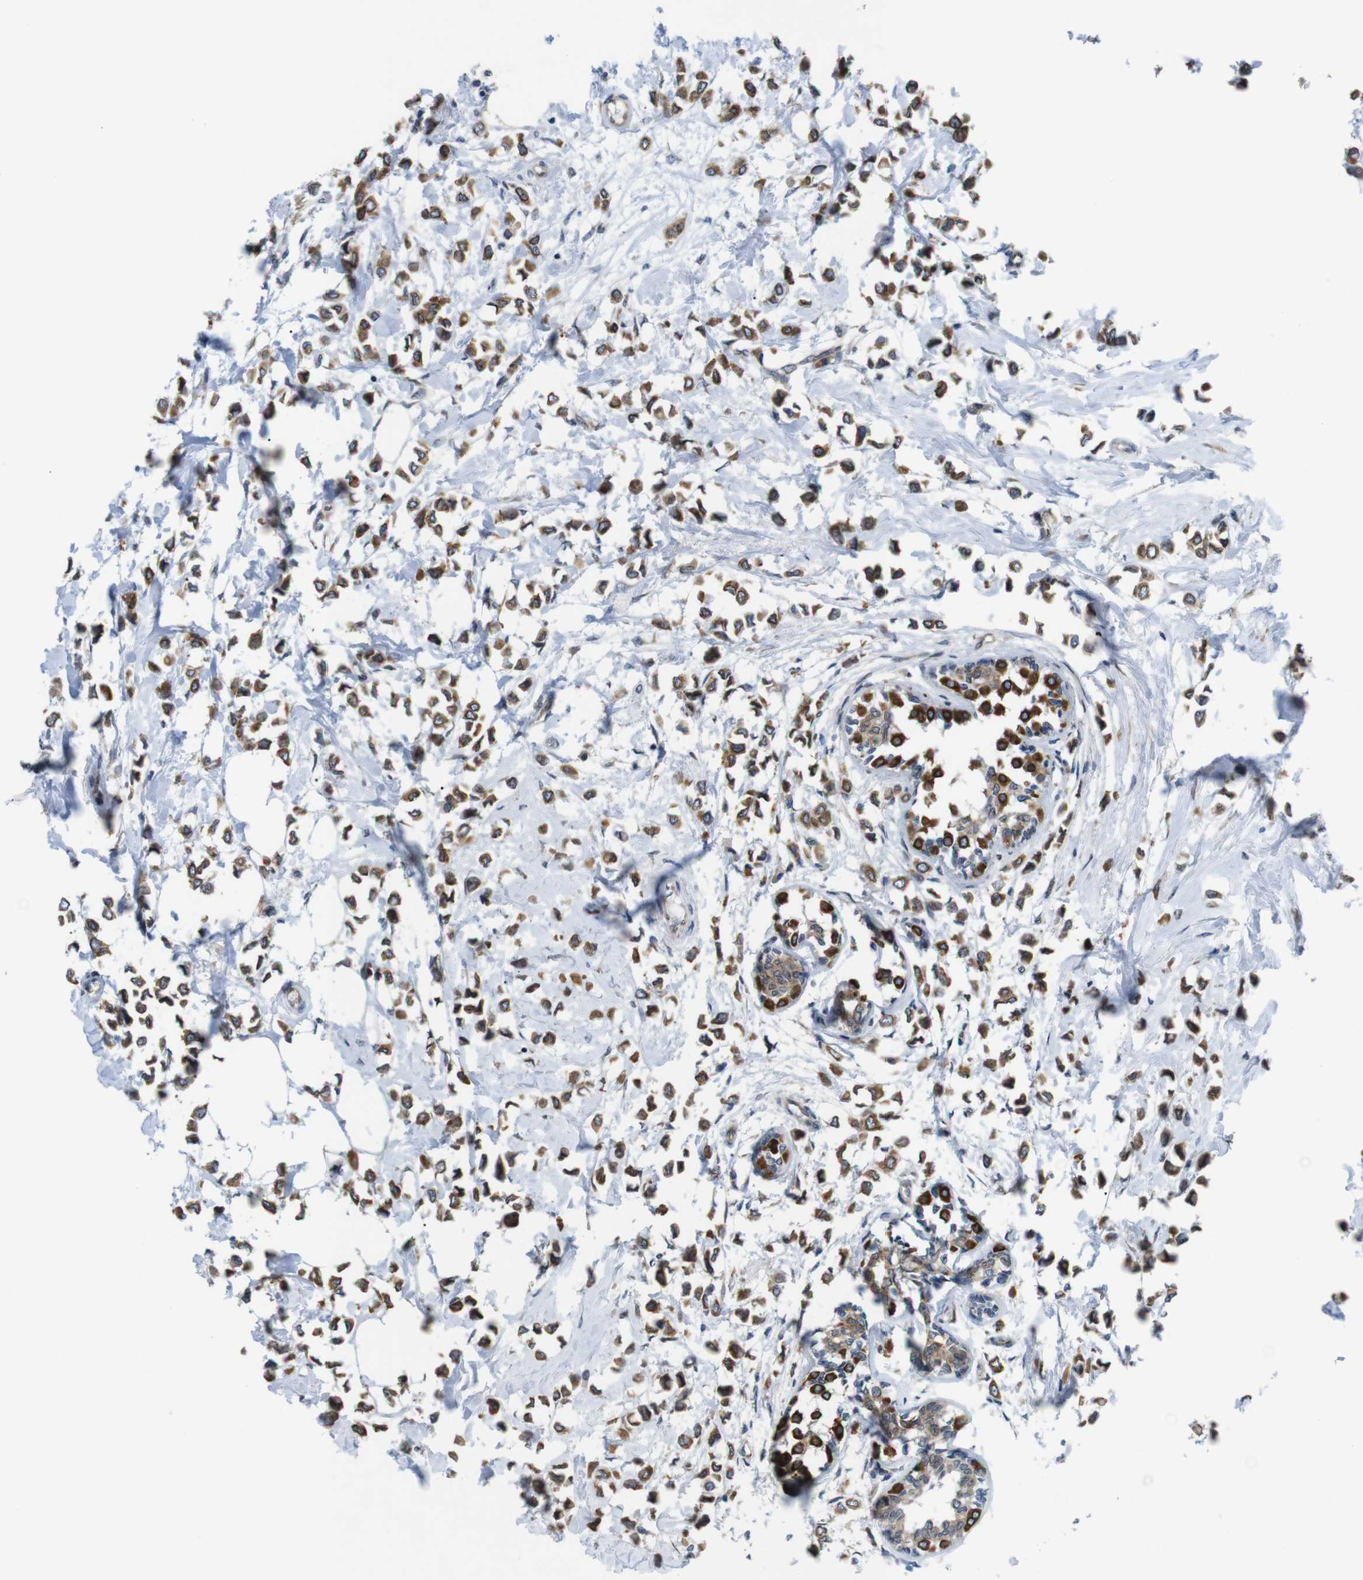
{"staining": {"intensity": "strong", "quantity": ">75%", "location": "cytoplasmic/membranous"}, "tissue": "breast cancer", "cell_type": "Tumor cells", "image_type": "cancer", "snomed": [{"axis": "morphology", "description": "Lobular carcinoma"}, {"axis": "topography", "description": "Breast"}], "caption": "Immunohistochemical staining of breast cancer exhibits high levels of strong cytoplasmic/membranous positivity in about >75% of tumor cells. Nuclei are stained in blue.", "gene": "HACD3", "patient": {"sex": "female", "age": 51}}